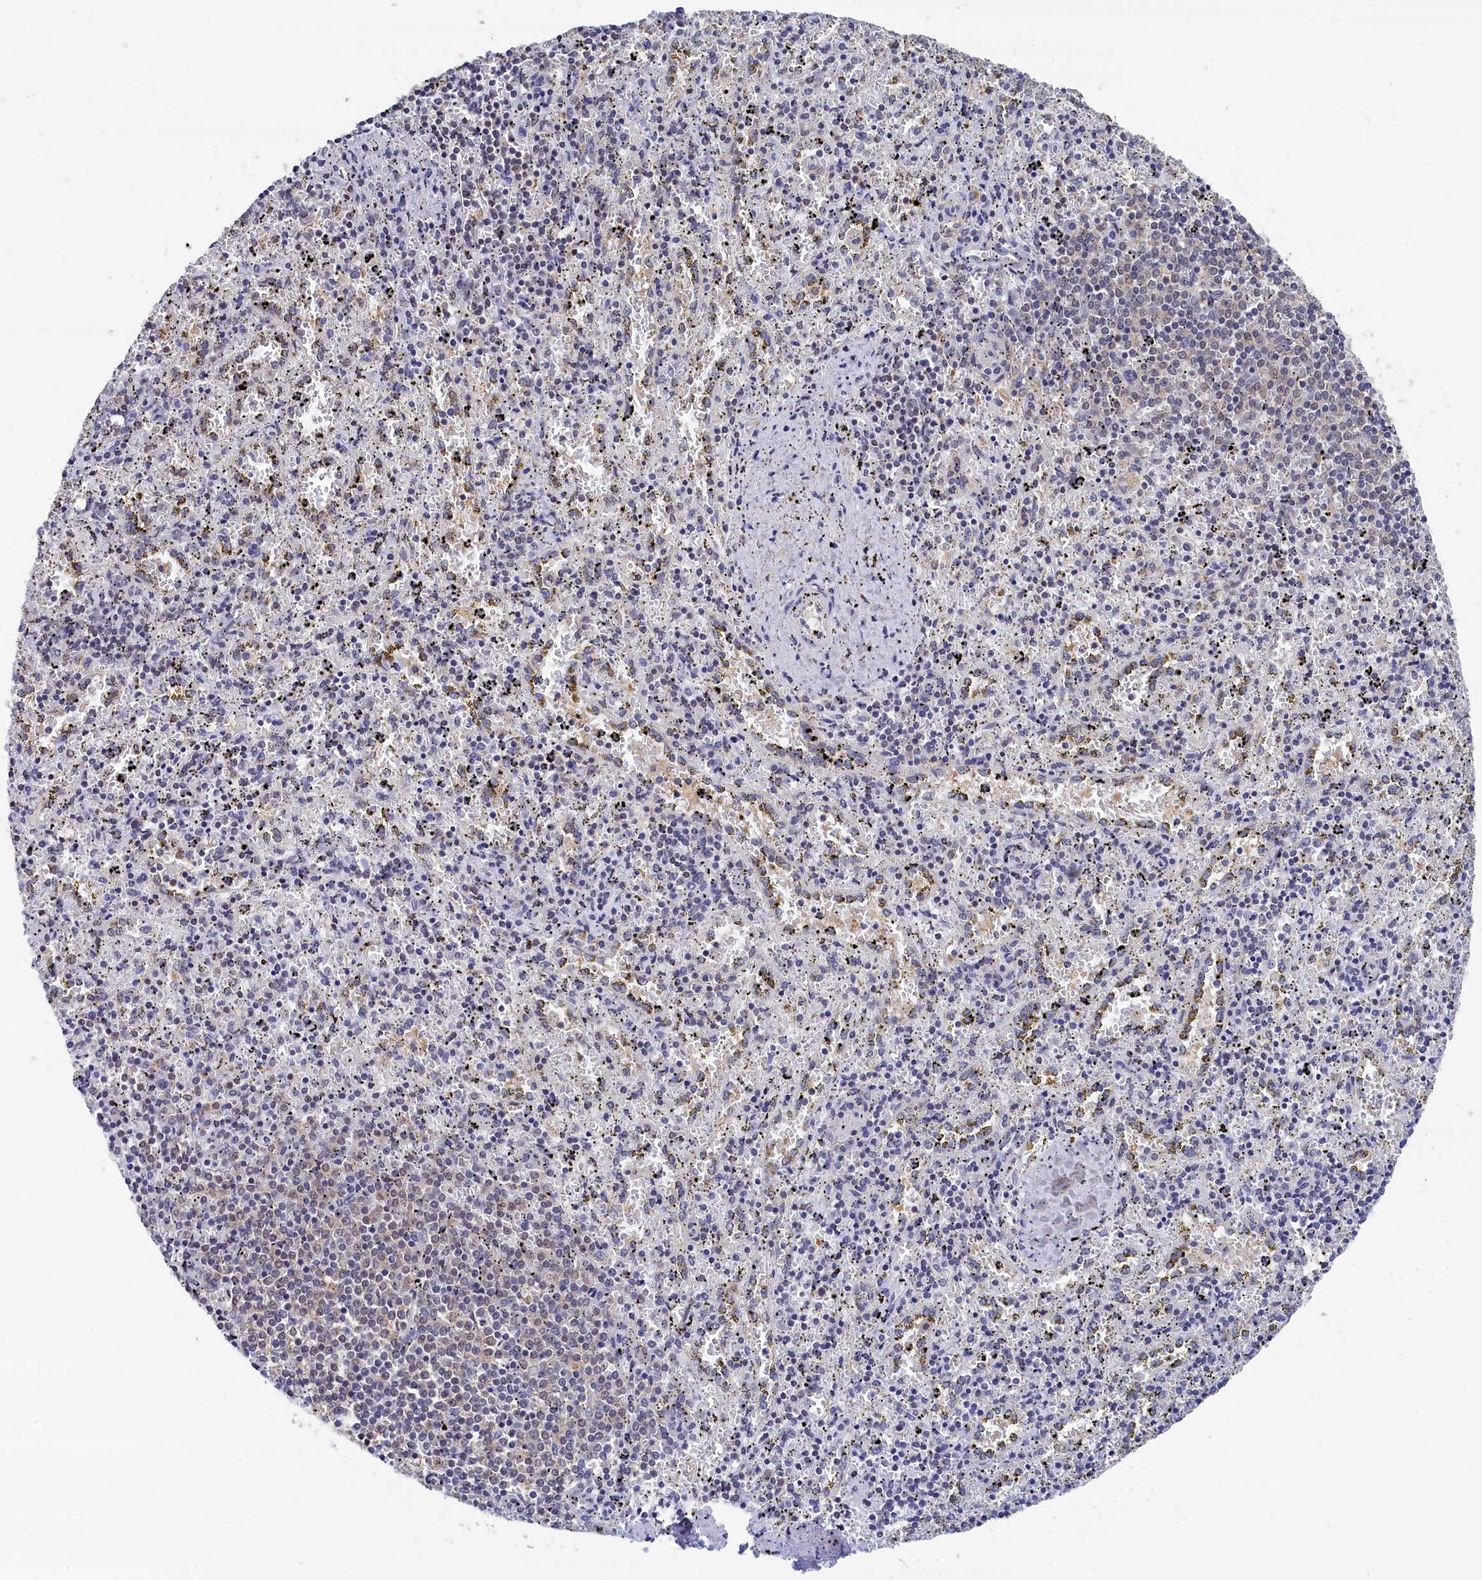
{"staining": {"intensity": "negative", "quantity": "none", "location": "none"}, "tissue": "spleen", "cell_type": "Cells in red pulp", "image_type": "normal", "snomed": [{"axis": "morphology", "description": "Normal tissue, NOS"}, {"axis": "topography", "description": "Spleen"}], "caption": "The histopathology image demonstrates no staining of cells in red pulp in unremarkable spleen.", "gene": "PGP", "patient": {"sex": "male", "age": 11}}